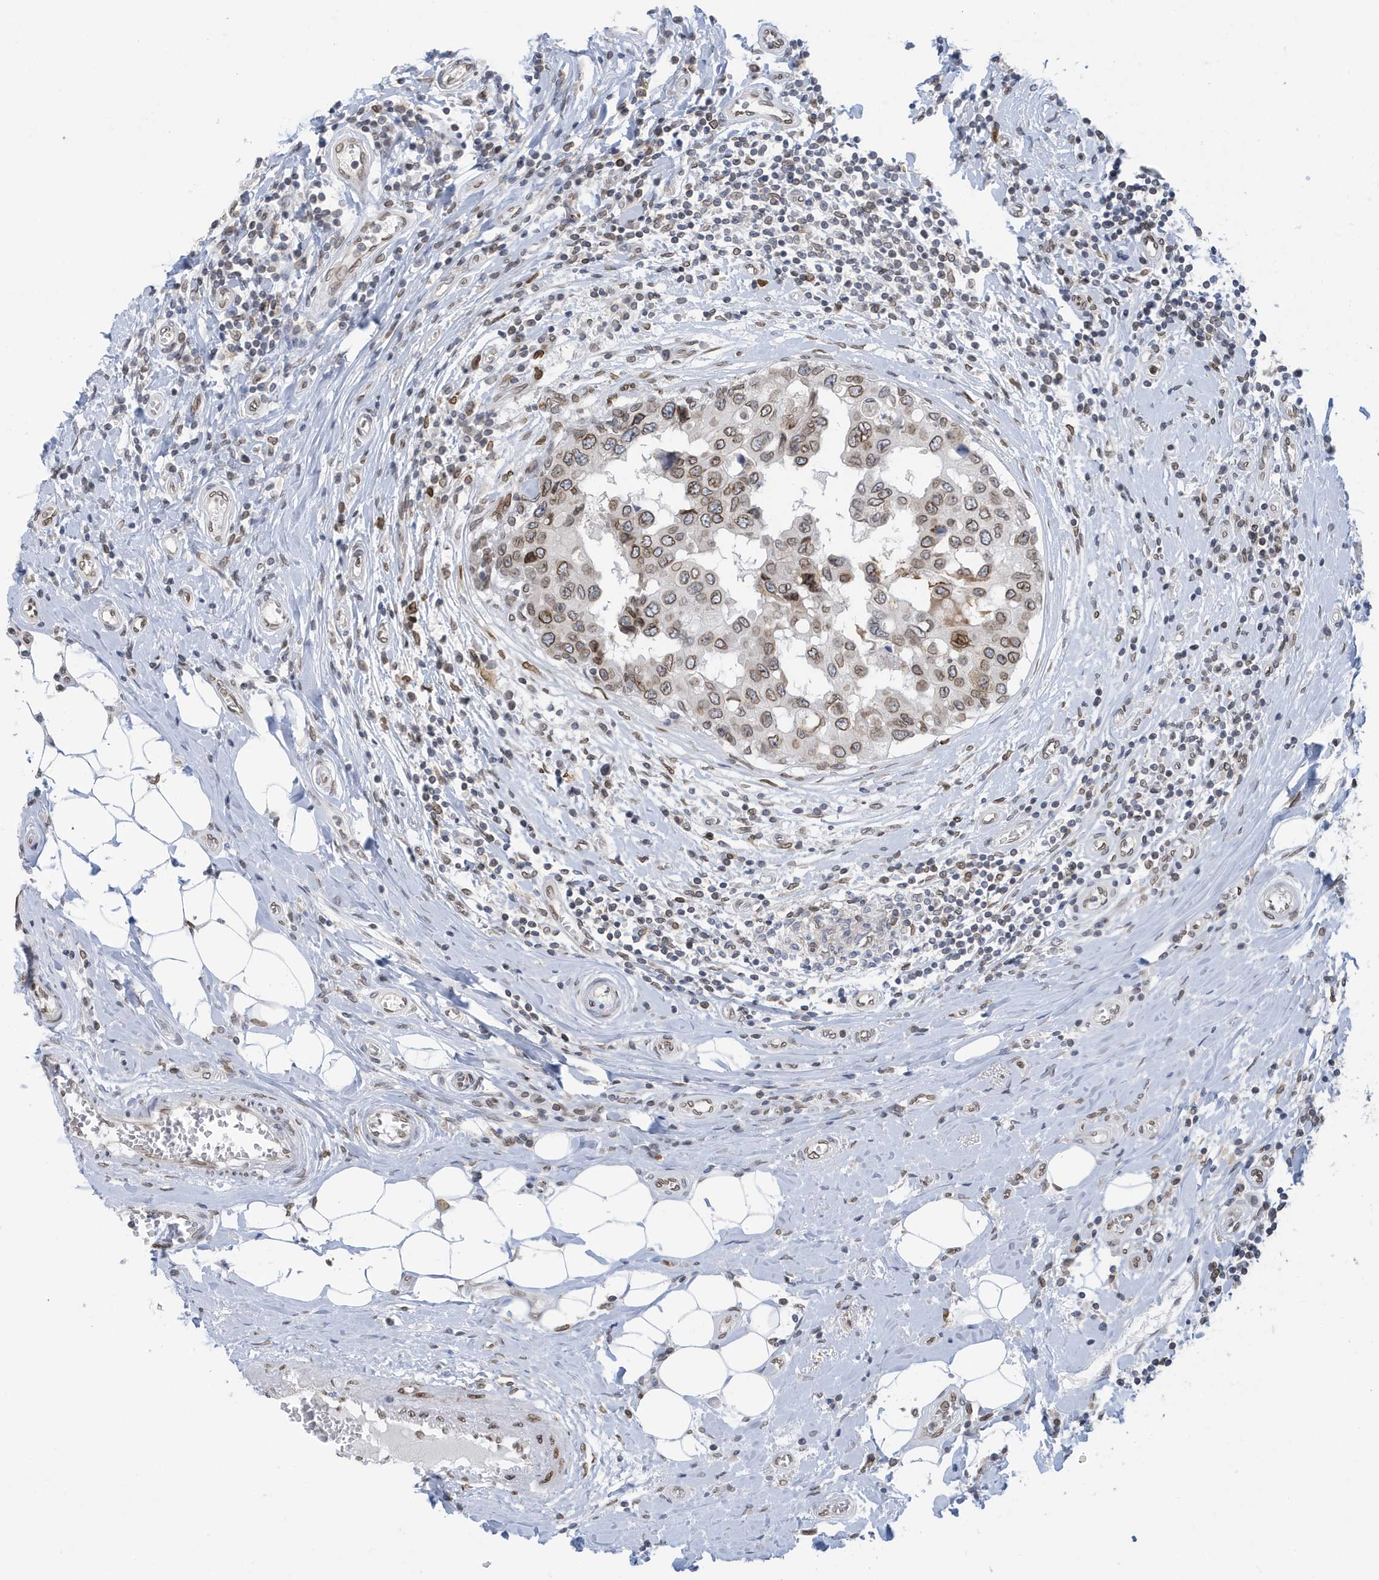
{"staining": {"intensity": "moderate", "quantity": ">75%", "location": "cytoplasmic/membranous,nuclear"}, "tissue": "breast cancer", "cell_type": "Tumor cells", "image_type": "cancer", "snomed": [{"axis": "morphology", "description": "Duct carcinoma"}, {"axis": "topography", "description": "Breast"}], "caption": "An immunohistochemistry histopathology image of neoplastic tissue is shown. Protein staining in brown highlights moderate cytoplasmic/membranous and nuclear positivity in breast cancer (intraductal carcinoma) within tumor cells.", "gene": "PCYT1A", "patient": {"sex": "female", "age": 27}}